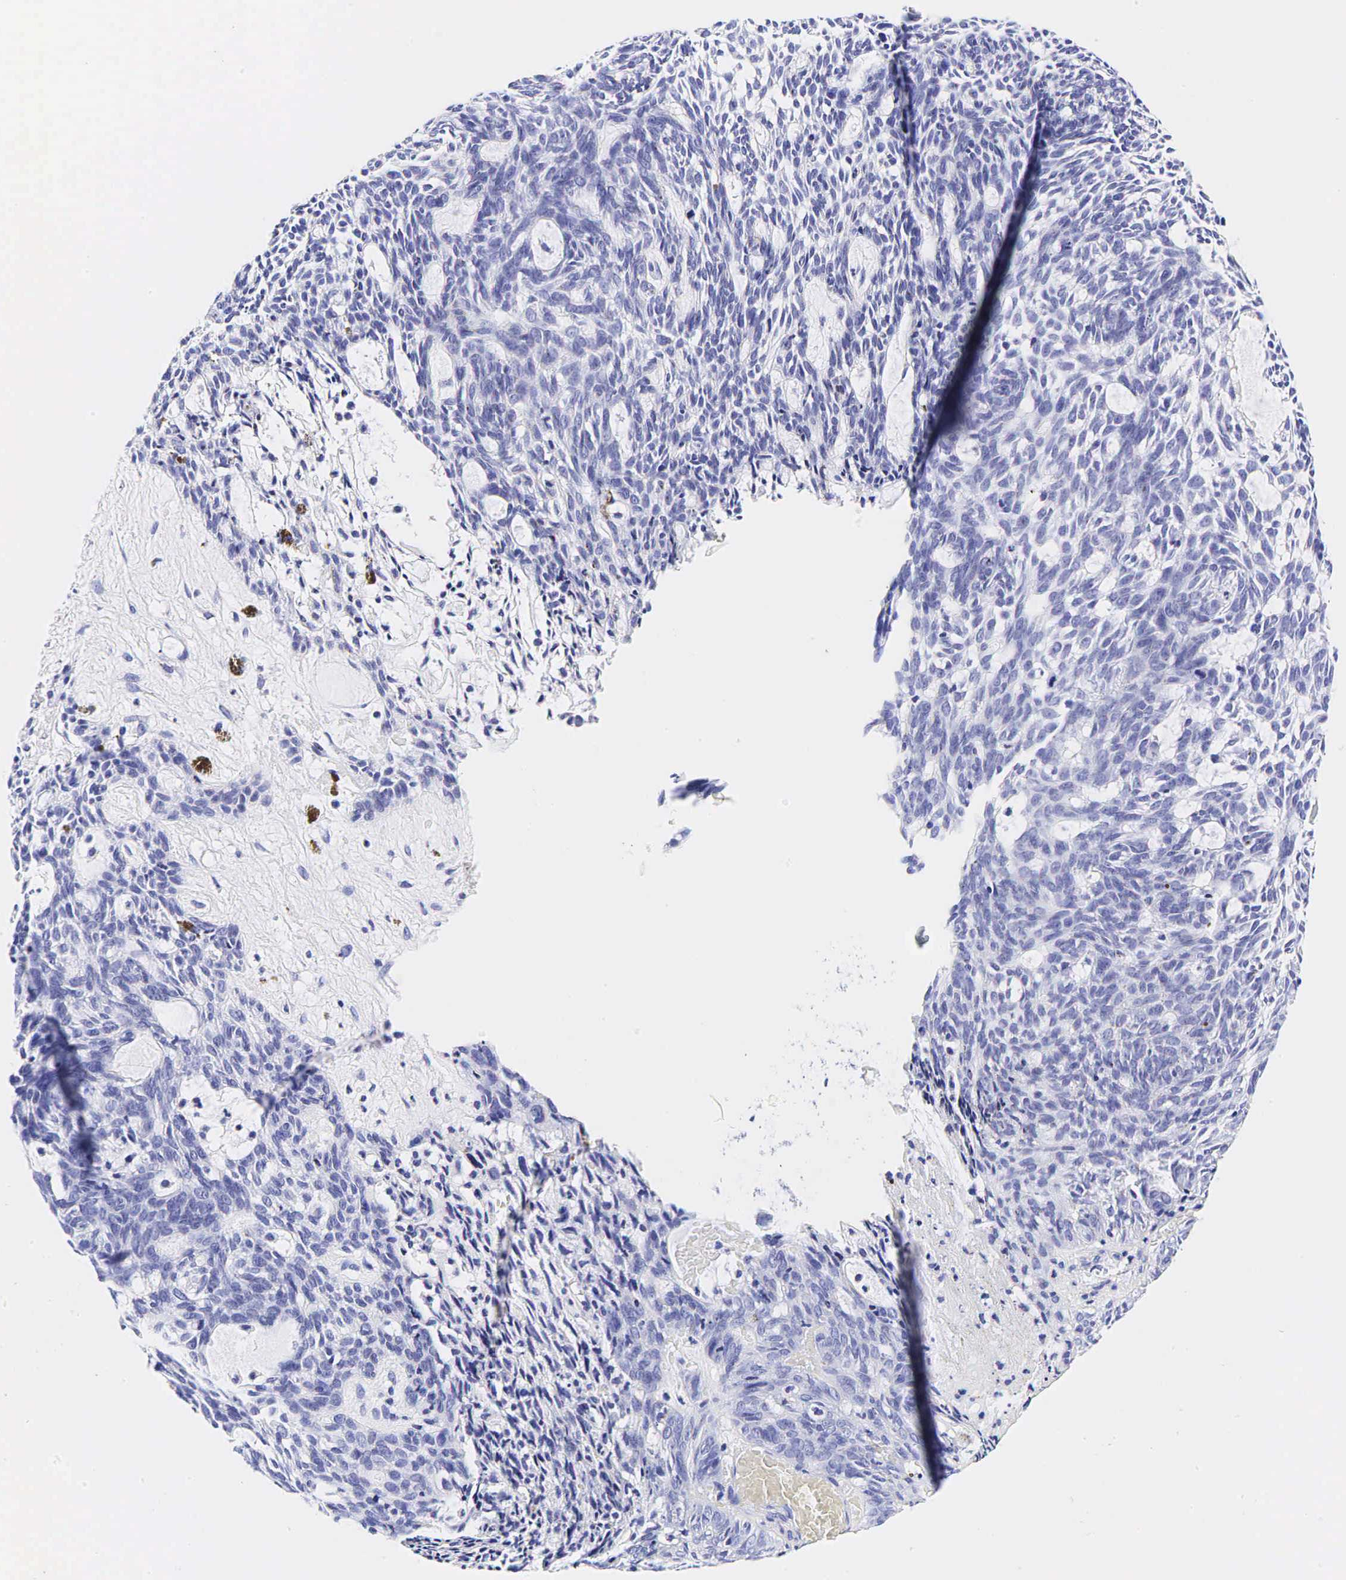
{"staining": {"intensity": "negative", "quantity": "none", "location": "none"}, "tissue": "skin cancer", "cell_type": "Tumor cells", "image_type": "cancer", "snomed": [{"axis": "morphology", "description": "Normal tissue, NOS"}, {"axis": "morphology", "description": "Basal cell carcinoma"}, {"axis": "topography", "description": "Skin"}], "caption": "Immunohistochemical staining of human skin cancer demonstrates no significant staining in tumor cells. (DAB immunohistochemistry visualized using brightfield microscopy, high magnification).", "gene": "GAST", "patient": {"sex": "male", "age": 74}}